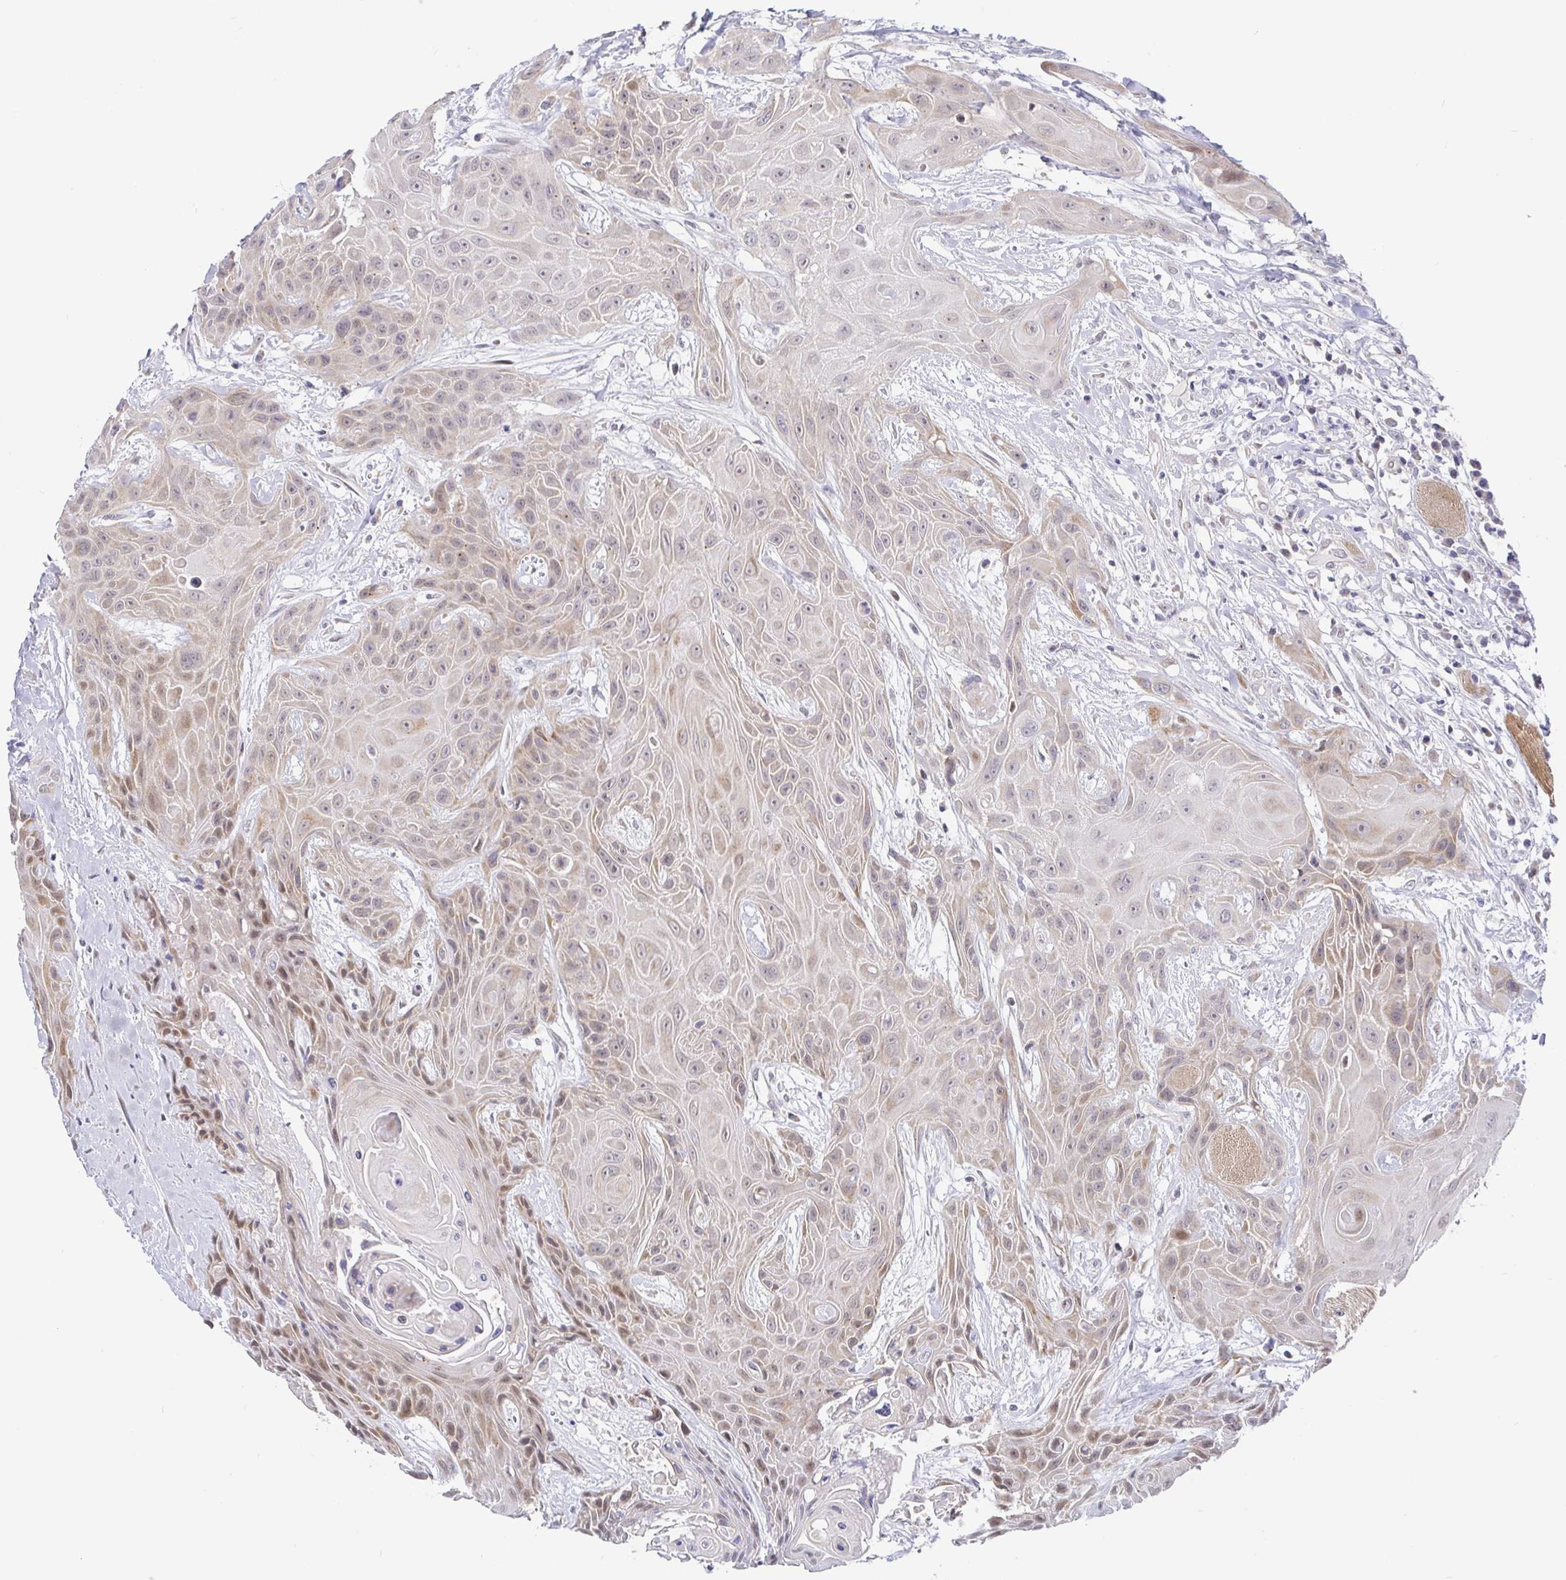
{"staining": {"intensity": "weak", "quantity": "25%-75%", "location": "cytoplasmic/membranous"}, "tissue": "head and neck cancer", "cell_type": "Tumor cells", "image_type": "cancer", "snomed": [{"axis": "morphology", "description": "Squamous cell carcinoma, NOS"}, {"axis": "topography", "description": "Head-Neck"}], "caption": "A brown stain highlights weak cytoplasmic/membranous positivity of a protein in head and neck cancer (squamous cell carcinoma) tumor cells. (brown staining indicates protein expression, while blue staining denotes nuclei).", "gene": "CIT", "patient": {"sex": "female", "age": 73}}